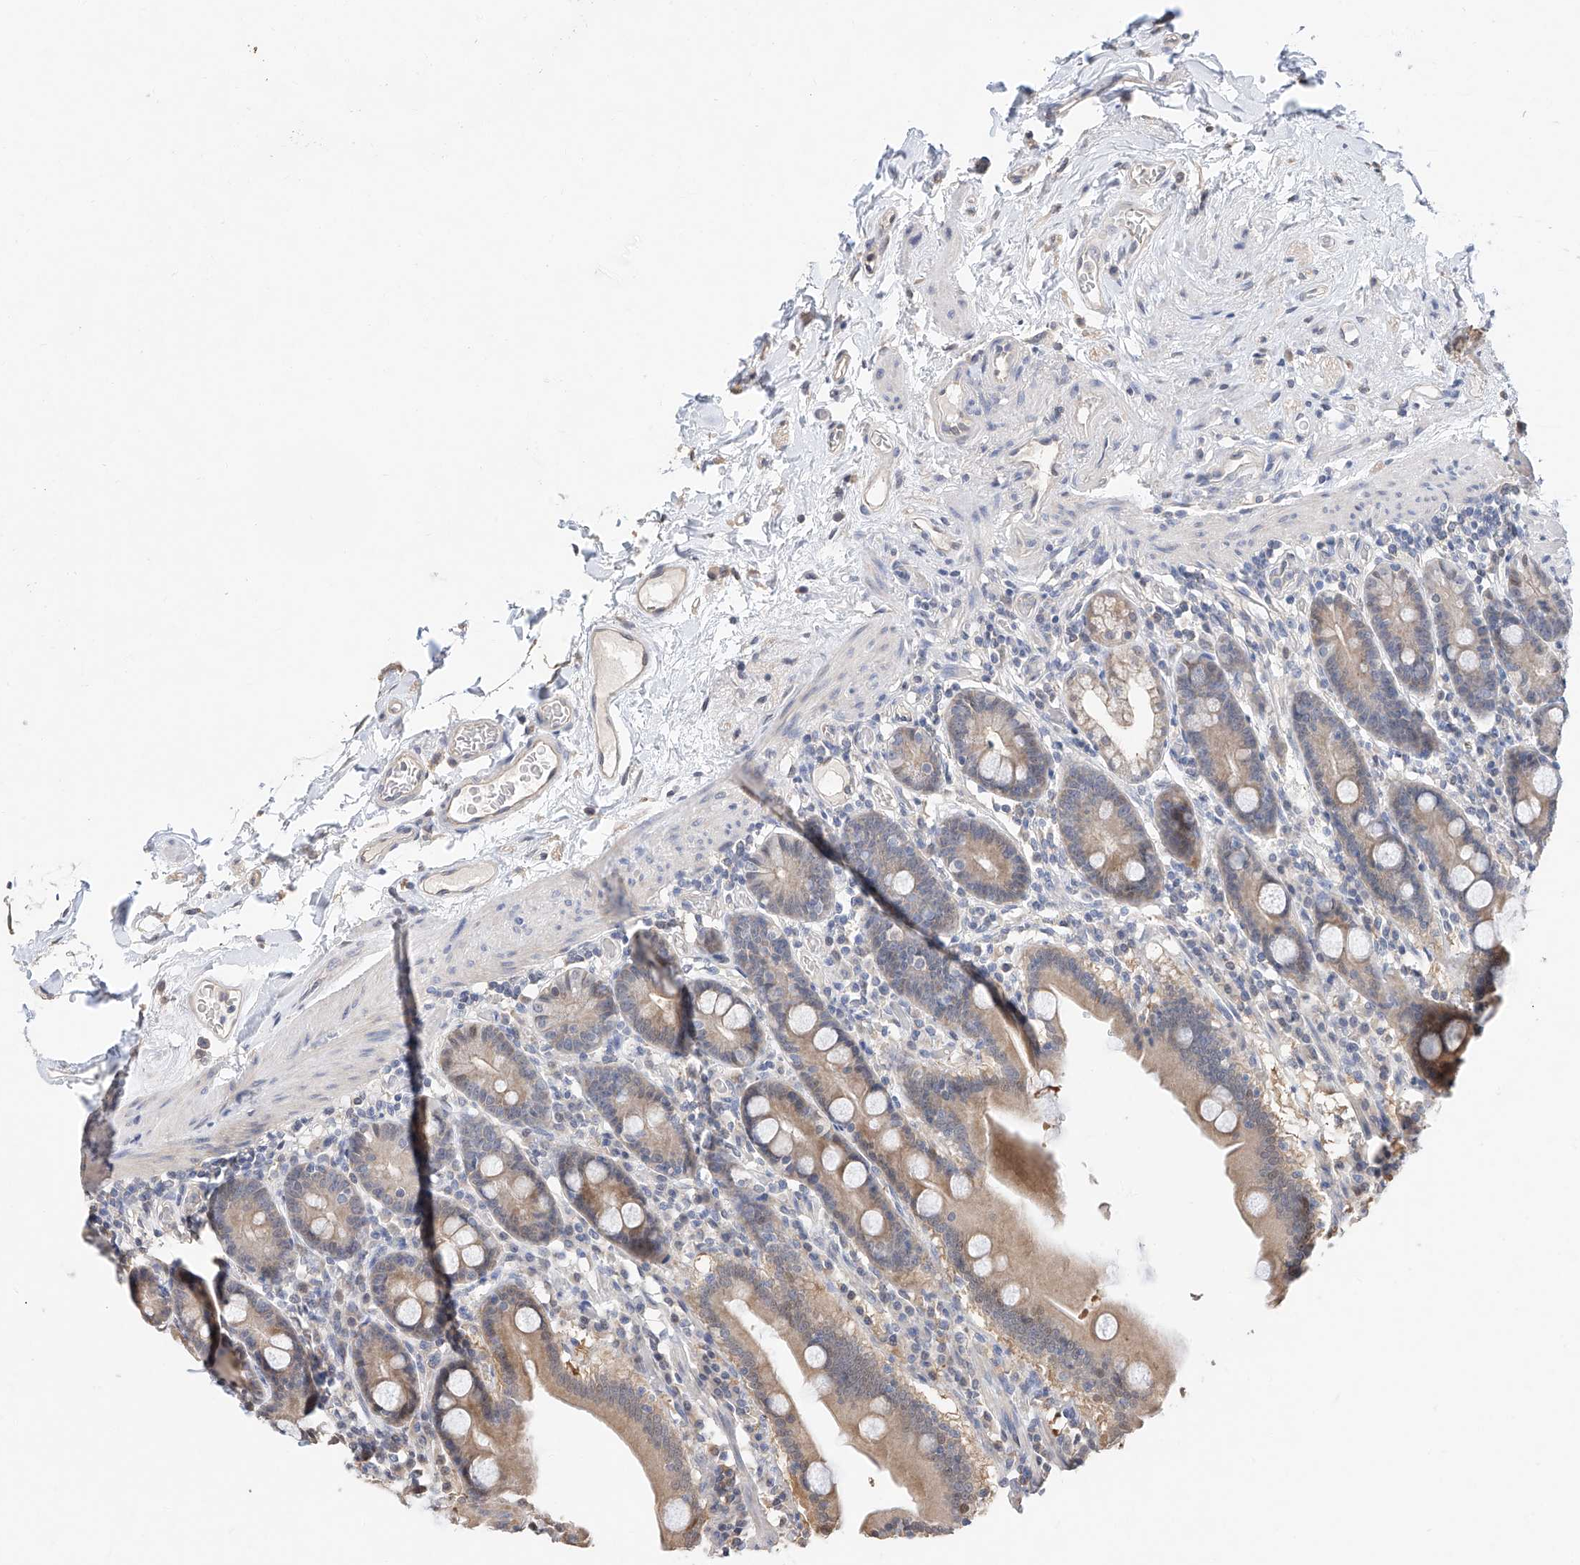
{"staining": {"intensity": "weak", "quantity": "25%-75%", "location": "cytoplasmic/membranous"}, "tissue": "duodenum", "cell_type": "Glandular cells", "image_type": "normal", "snomed": [{"axis": "morphology", "description": "Normal tissue, NOS"}, {"axis": "topography", "description": "Duodenum"}], "caption": "Immunohistochemical staining of normal human duodenum shows 25%-75% levels of weak cytoplasmic/membranous protein staining in about 25%-75% of glandular cells. The staining was performed using DAB, with brown indicating positive protein expression. Nuclei are stained blue with hematoxylin.", "gene": "FUCA2", "patient": {"sex": "male", "age": 55}}